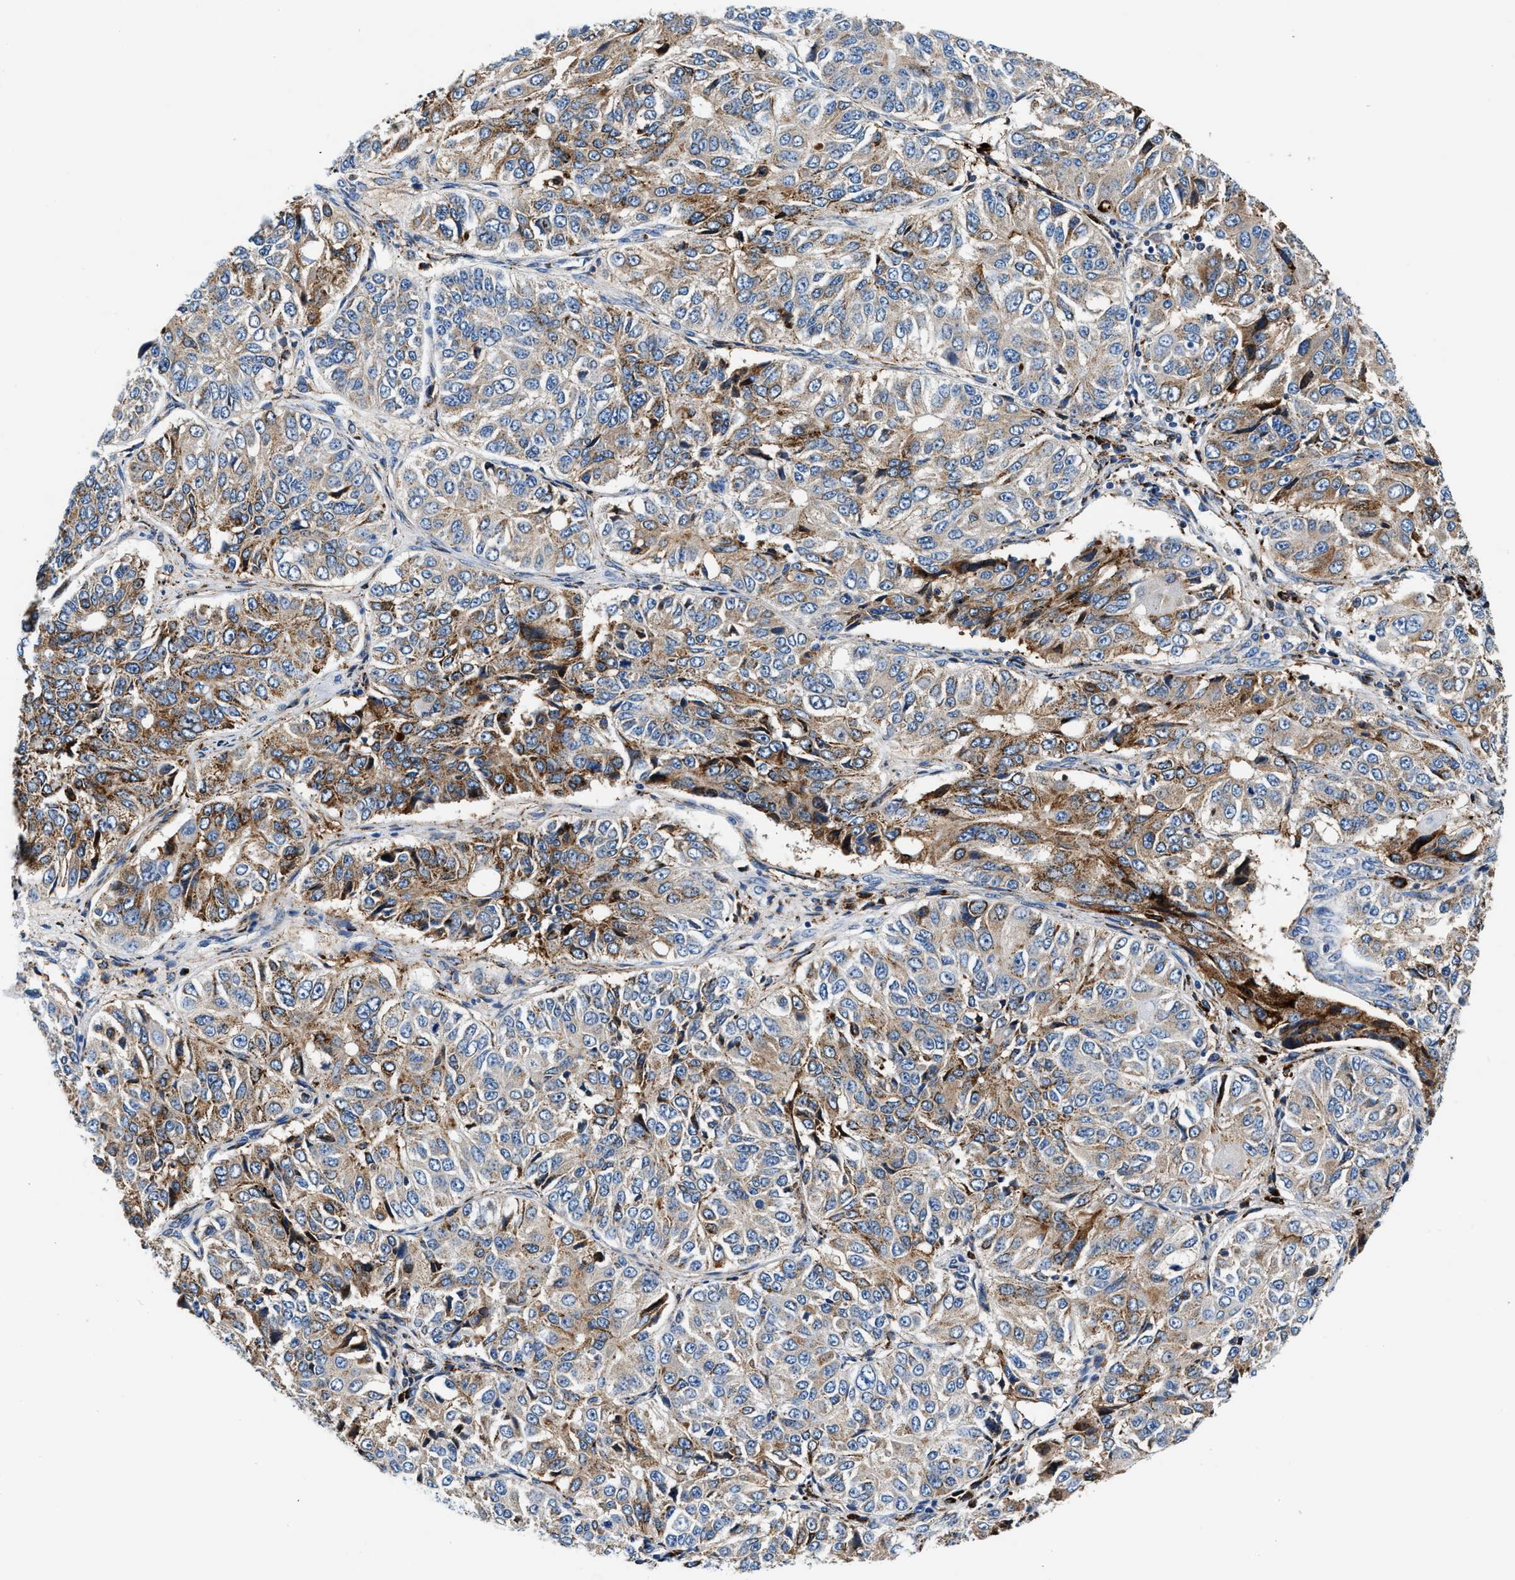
{"staining": {"intensity": "moderate", "quantity": "25%-75%", "location": "cytoplasmic/membranous"}, "tissue": "ovarian cancer", "cell_type": "Tumor cells", "image_type": "cancer", "snomed": [{"axis": "morphology", "description": "Carcinoma, endometroid"}, {"axis": "topography", "description": "Ovary"}], "caption": "IHC image of neoplastic tissue: human endometroid carcinoma (ovarian) stained using immunohistochemistry reveals medium levels of moderate protein expression localized specifically in the cytoplasmic/membranous of tumor cells, appearing as a cytoplasmic/membranous brown color.", "gene": "SLFN11", "patient": {"sex": "female", "age": 51}}